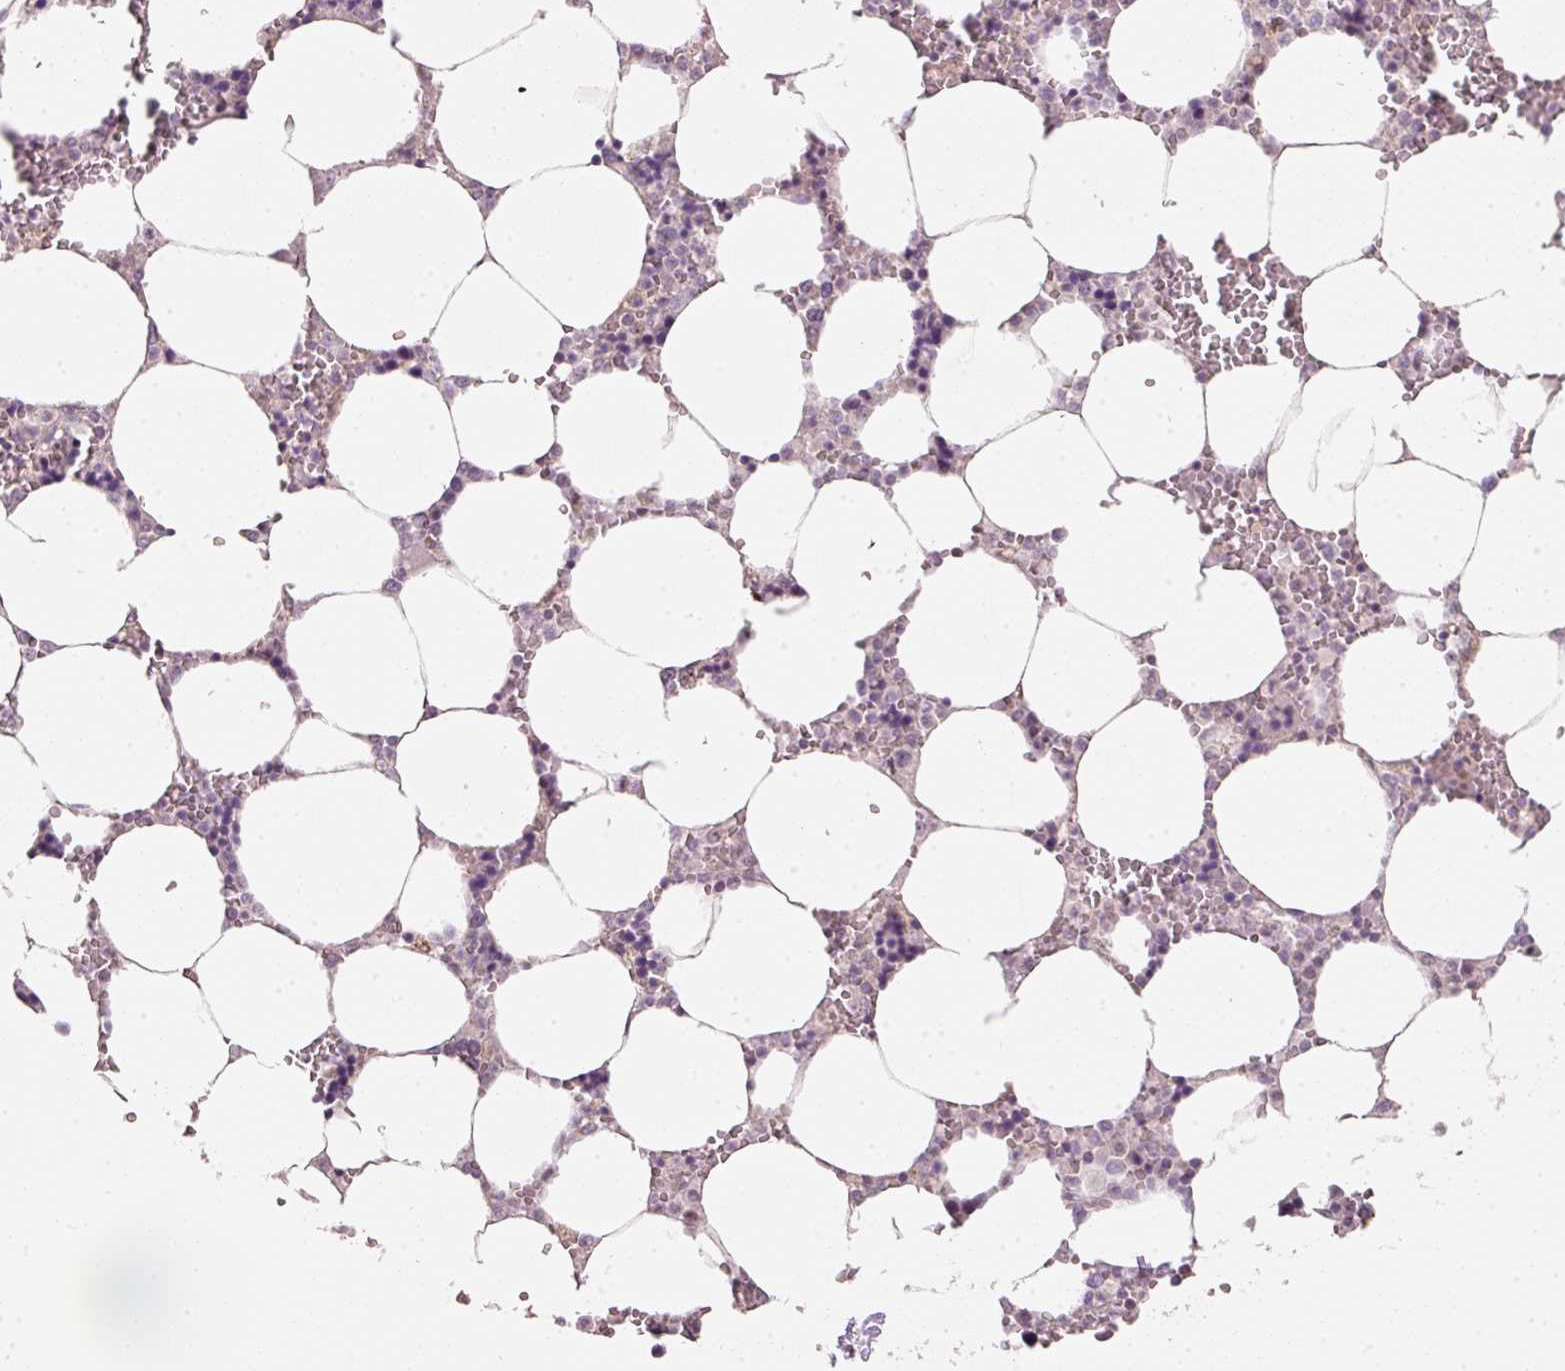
{"staining": {"intensity": "negative", "quantity": "none", "location": "none"}, "tissue": "bone marrow", "cell_type": "Hematopoietic cells", "image_type": "normal", "snomed": [{"axis": "morphology", "description": "Normal tissue, NOS"}, {"axis": "topography", "description": "Bone marrow"}], "caption": "Immunohistochemical staining of normal bone marrow reveals no significant expression in hematopoietic cells.", "gene": "FSTL3", "patient": {"sex": "male", "age": 64}}